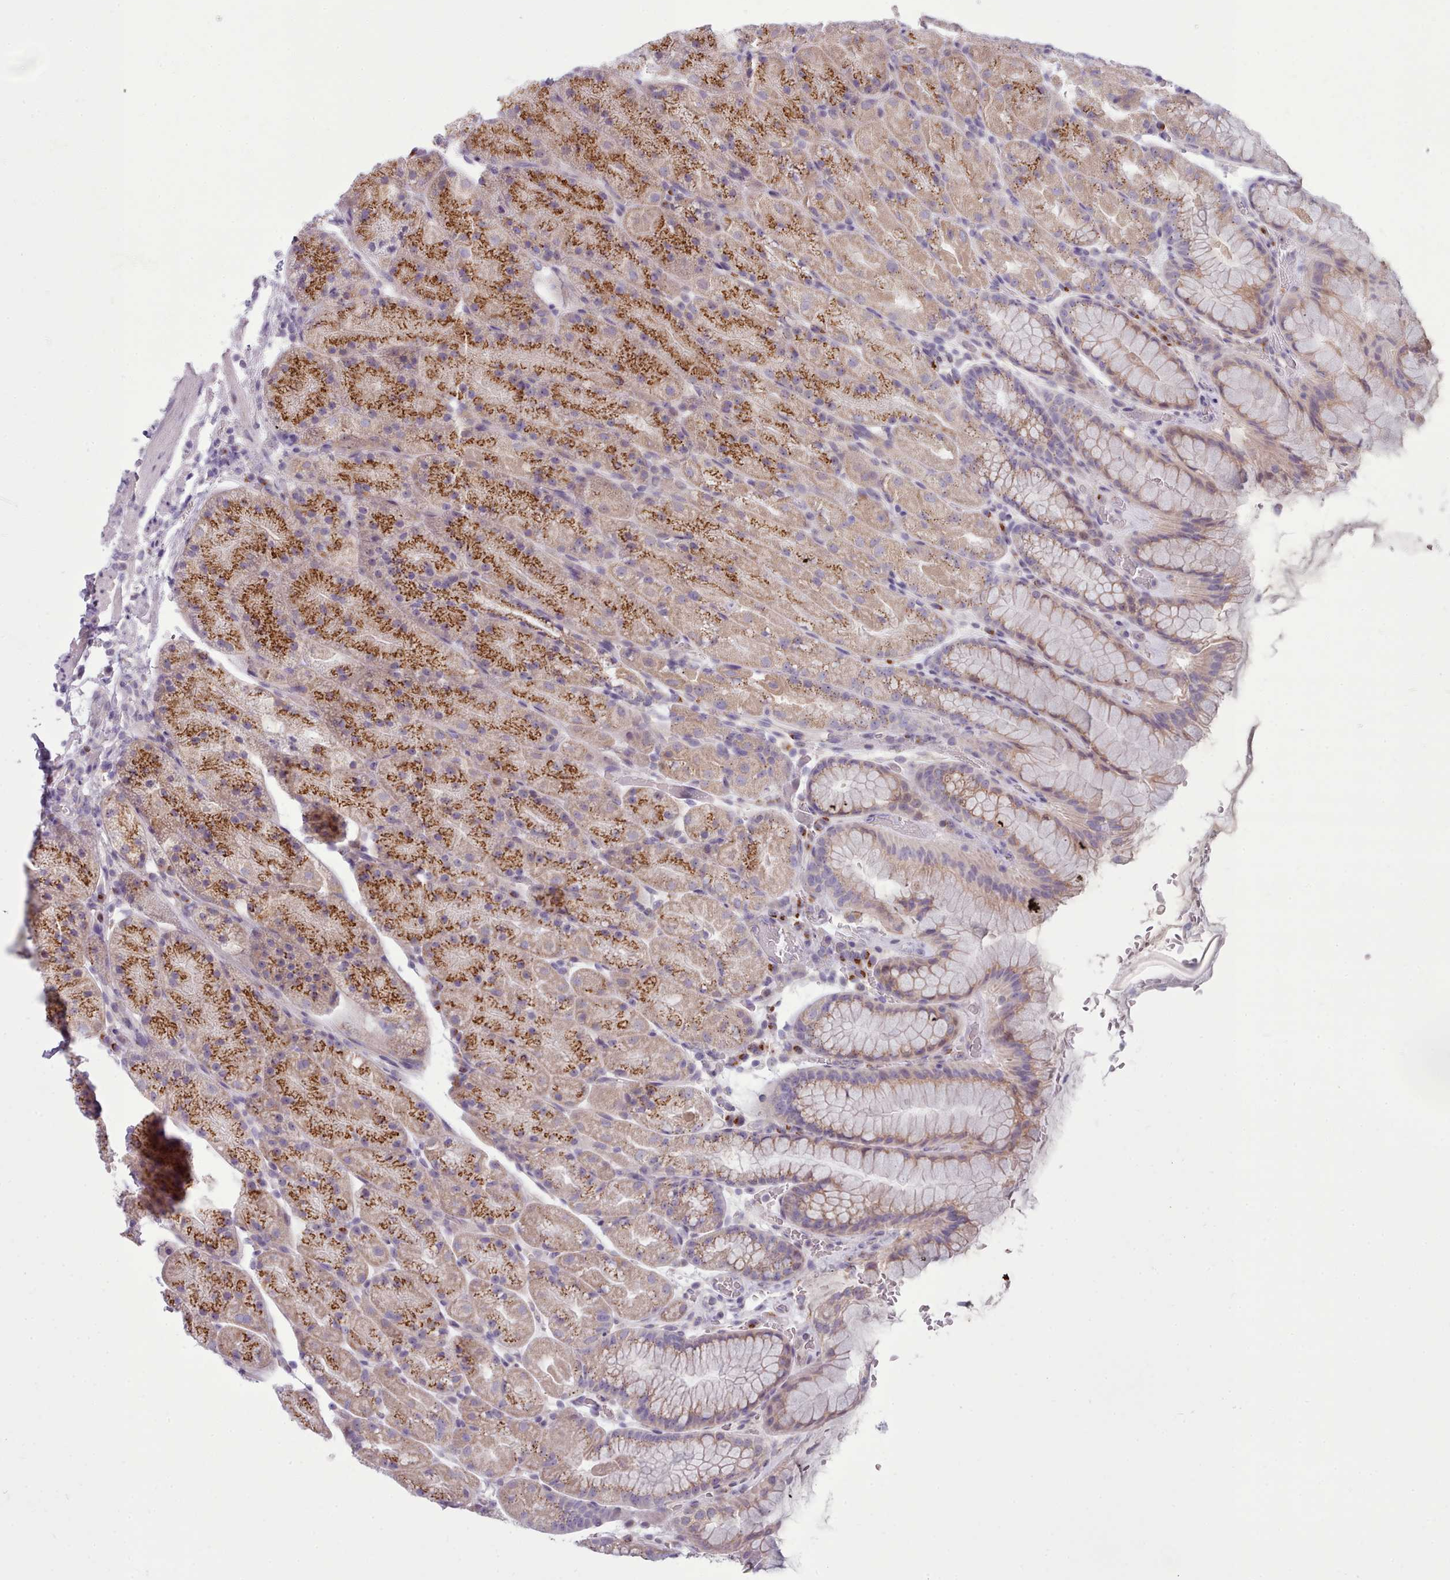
{"staining": {"intensity": "strong", "quantity": "25%-75%", "location": "cytoplasmic/membranous"}, "tissue": "stomach", "cell_type": "Glandular cells", "image_type": "normal", "snomed": [{"axis": "morphology", "description": "Normal tissue, NOS"}, {"axis": "topography", "description": "Stomach, upper"}, {"axis": "topography", "description": "Stomach, lower"}], "caption": "IHC of benign stomach displays high levels of strong cytoplasmic/membranous staining in about 25%-75% of glandular cells. The staining was performed using DAB (3,3'-diaminobenzidine), with brown indicating positive protein expression. Nuclei are stained blue with hematoxylin.", "gene": "MYRFL", "patient": {"sex": "male", "age": 67}}